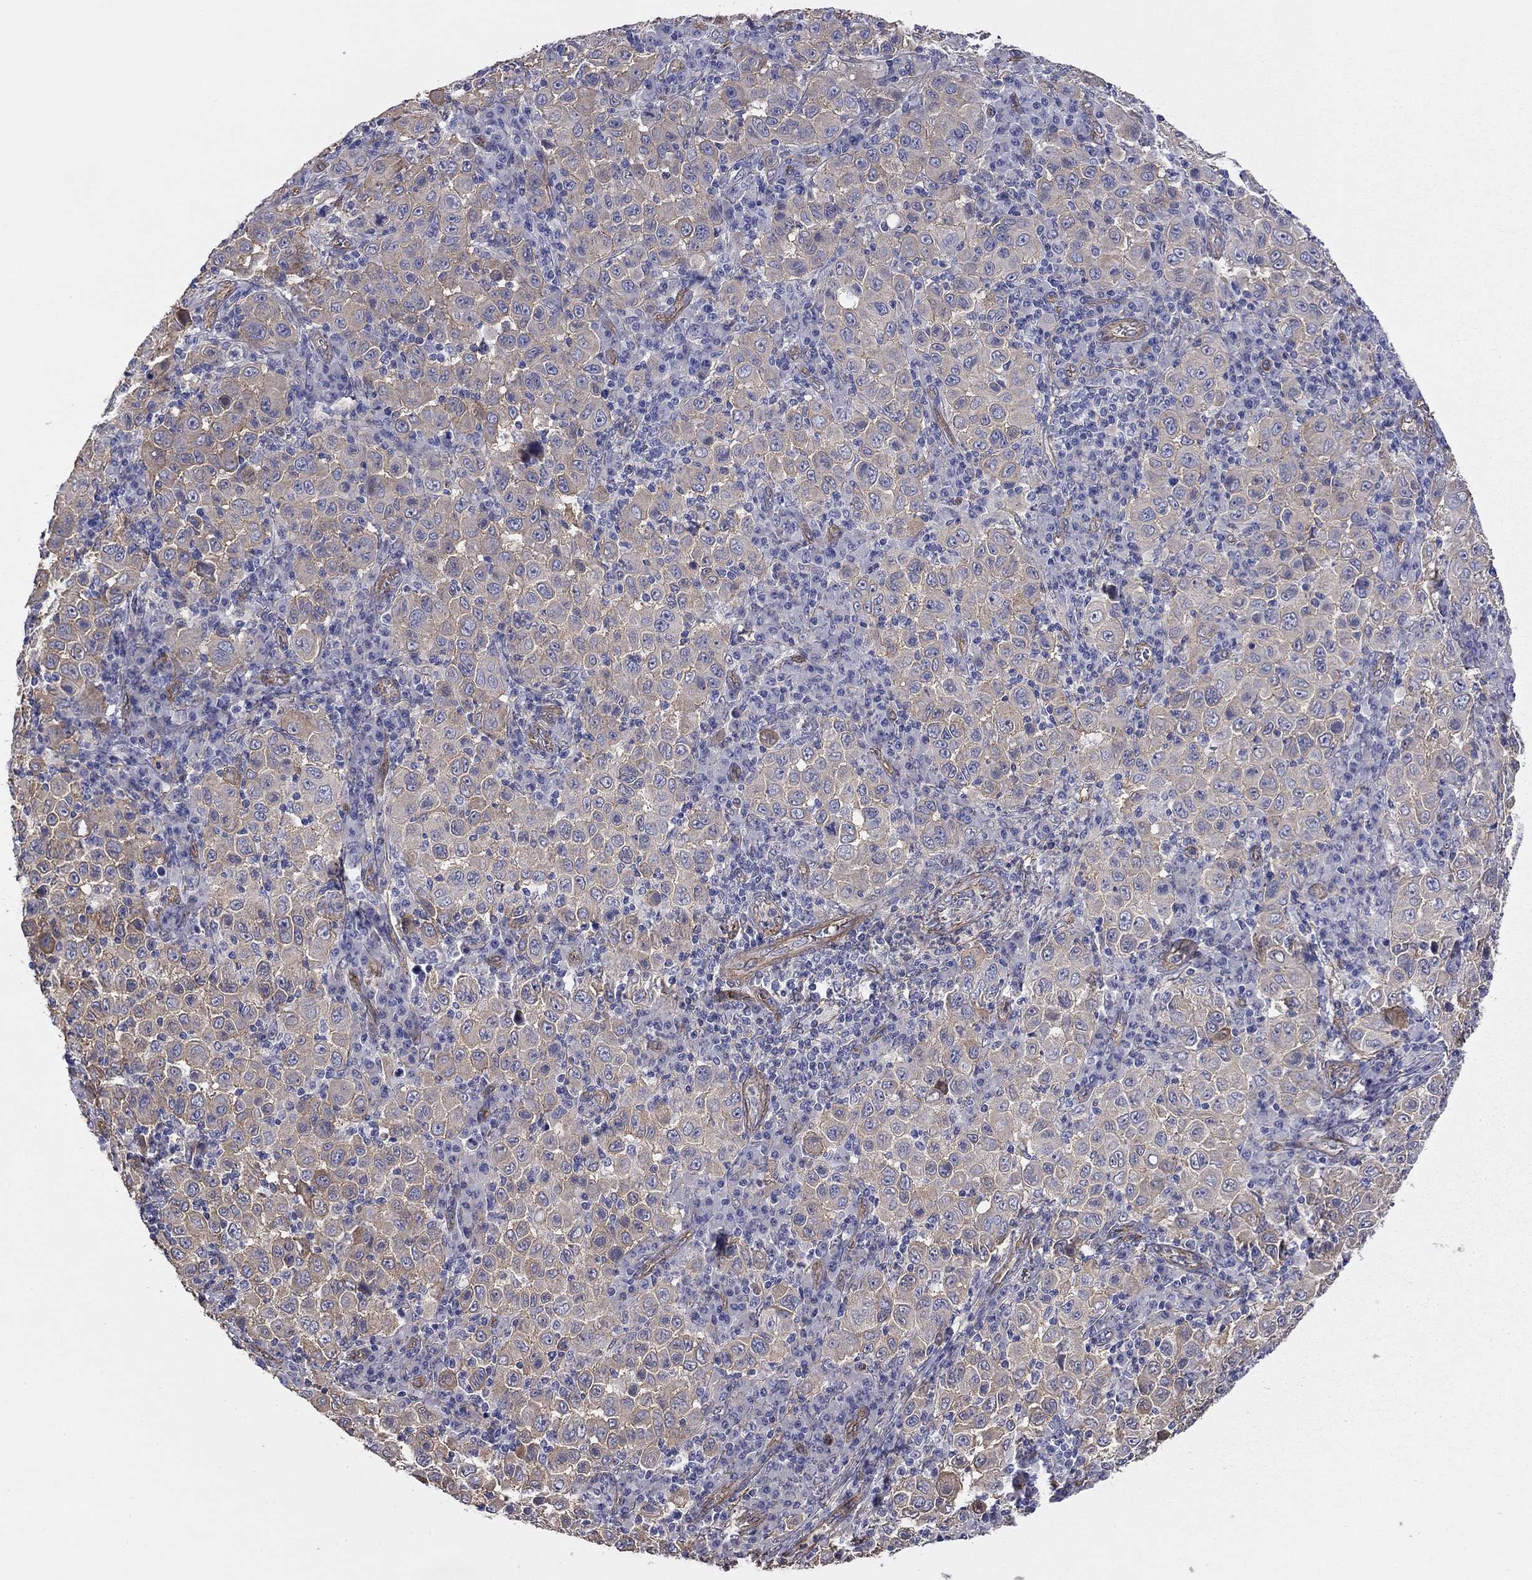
{"staining": {"intensity": "weak", "quantity": "<25%", "location": "cytoplasmic/membranous"}, "tissue": "melanoma", "cell_type": "Tumor cells", "image_type": "cancer", "snomed": [{"axis": "morphology", "description": "Malignant melanoma, NOS"}, {"axis": "topography", "description": "Skin"}], "caption": "The immunohistochemistry histopathology image has no significant positivity in tumor cells of malignant melanoma tissue.", "gene": "TCHH", "patient": {"sex": "female", "age": 57}}